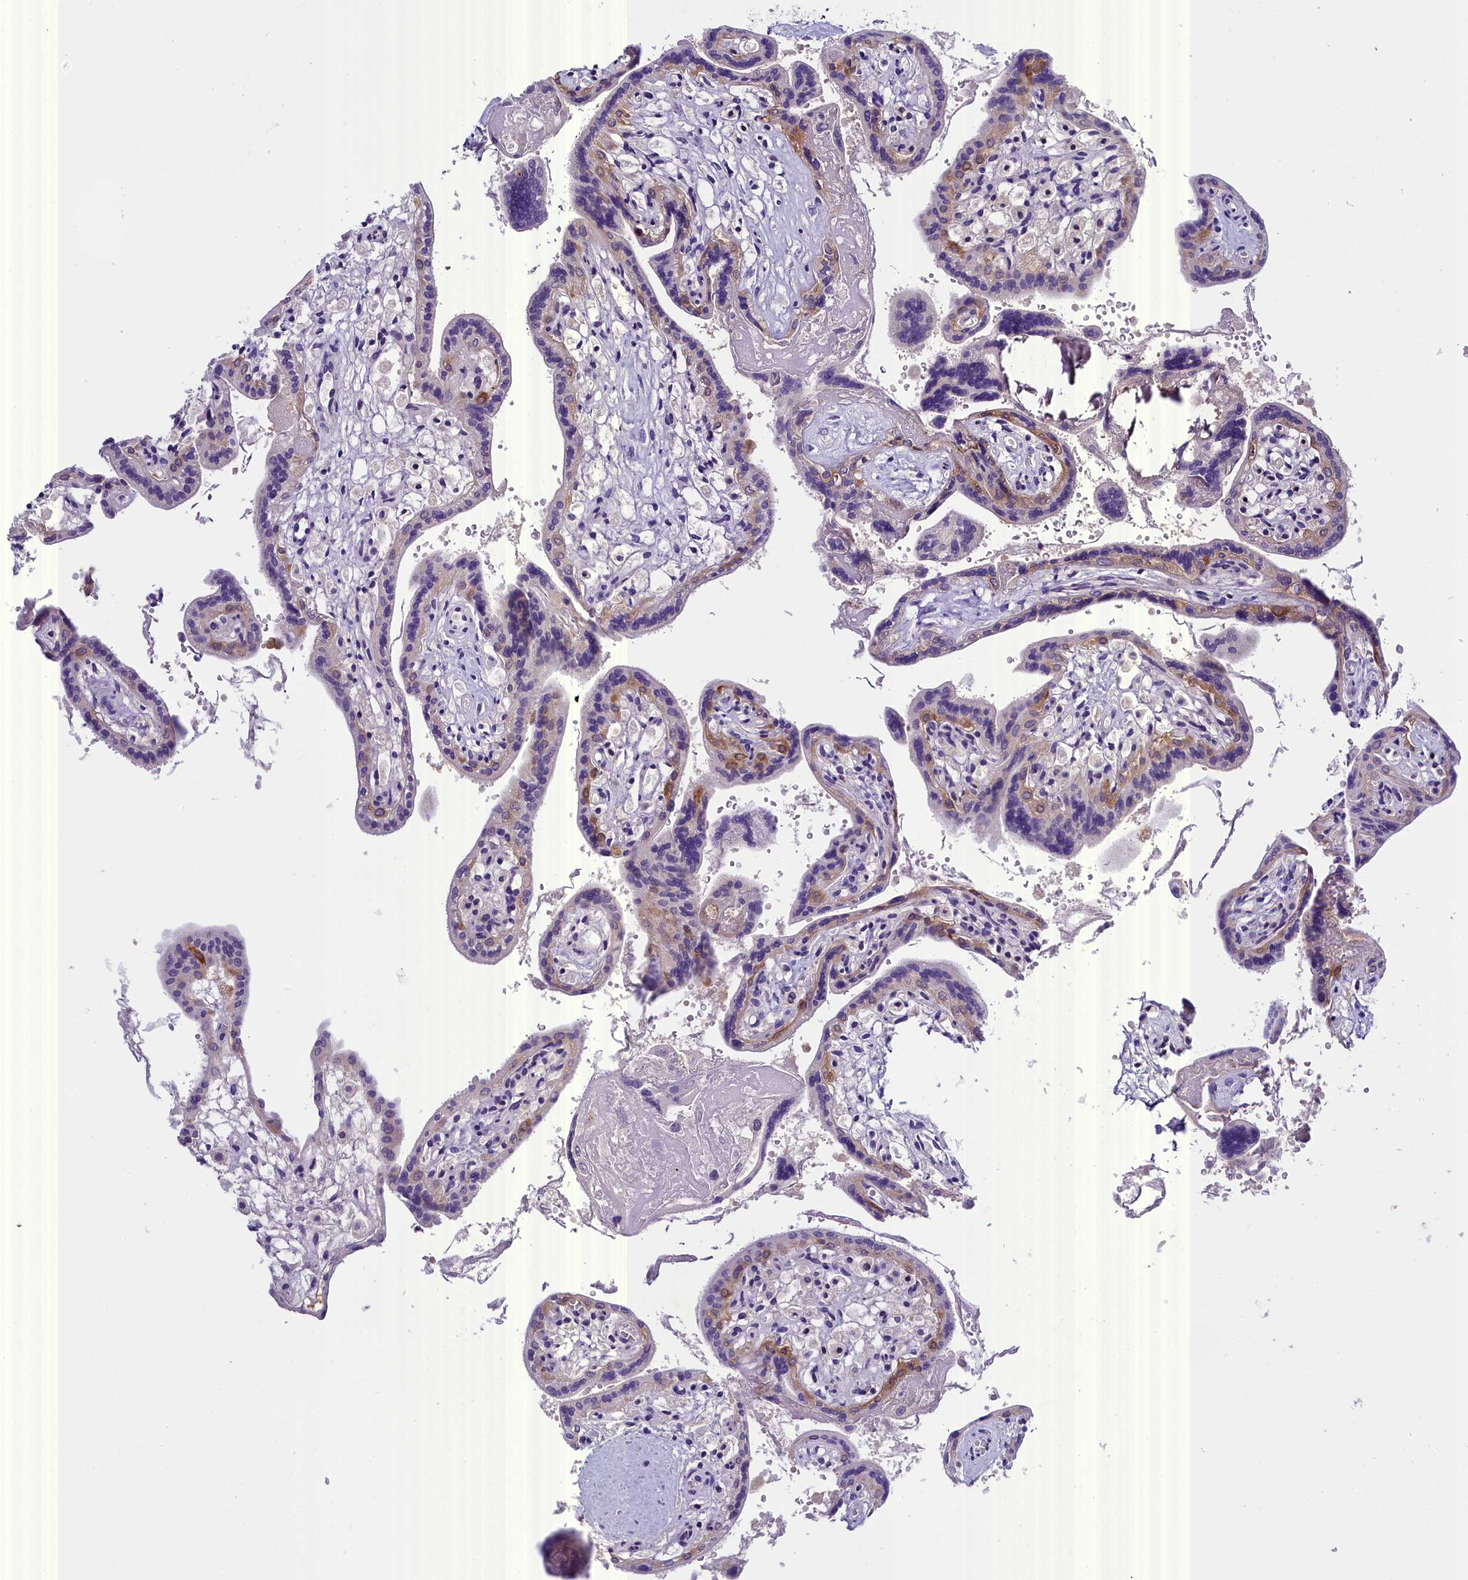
{"staining": {"intensity": "strong", "quantity": "<25%", "location": "cytoplasmic/membranous"}, "tissue": "placenta", "cell_type": "Trophoblastic cells", "image_type": "normal", "snomed": [{"axis": "morphology", "description": "Normal tissue, NOS"}, {"axis": "topography", "description": "Placenta"}], "caption": "Strong cytoplasmic/membranous staining for a protein is identified in approximately <25% of trophoblastic cells of unremarkable placenta using IHC.", "gene": "ENKD1", "patient": {"sex": "female", "age": 37}}